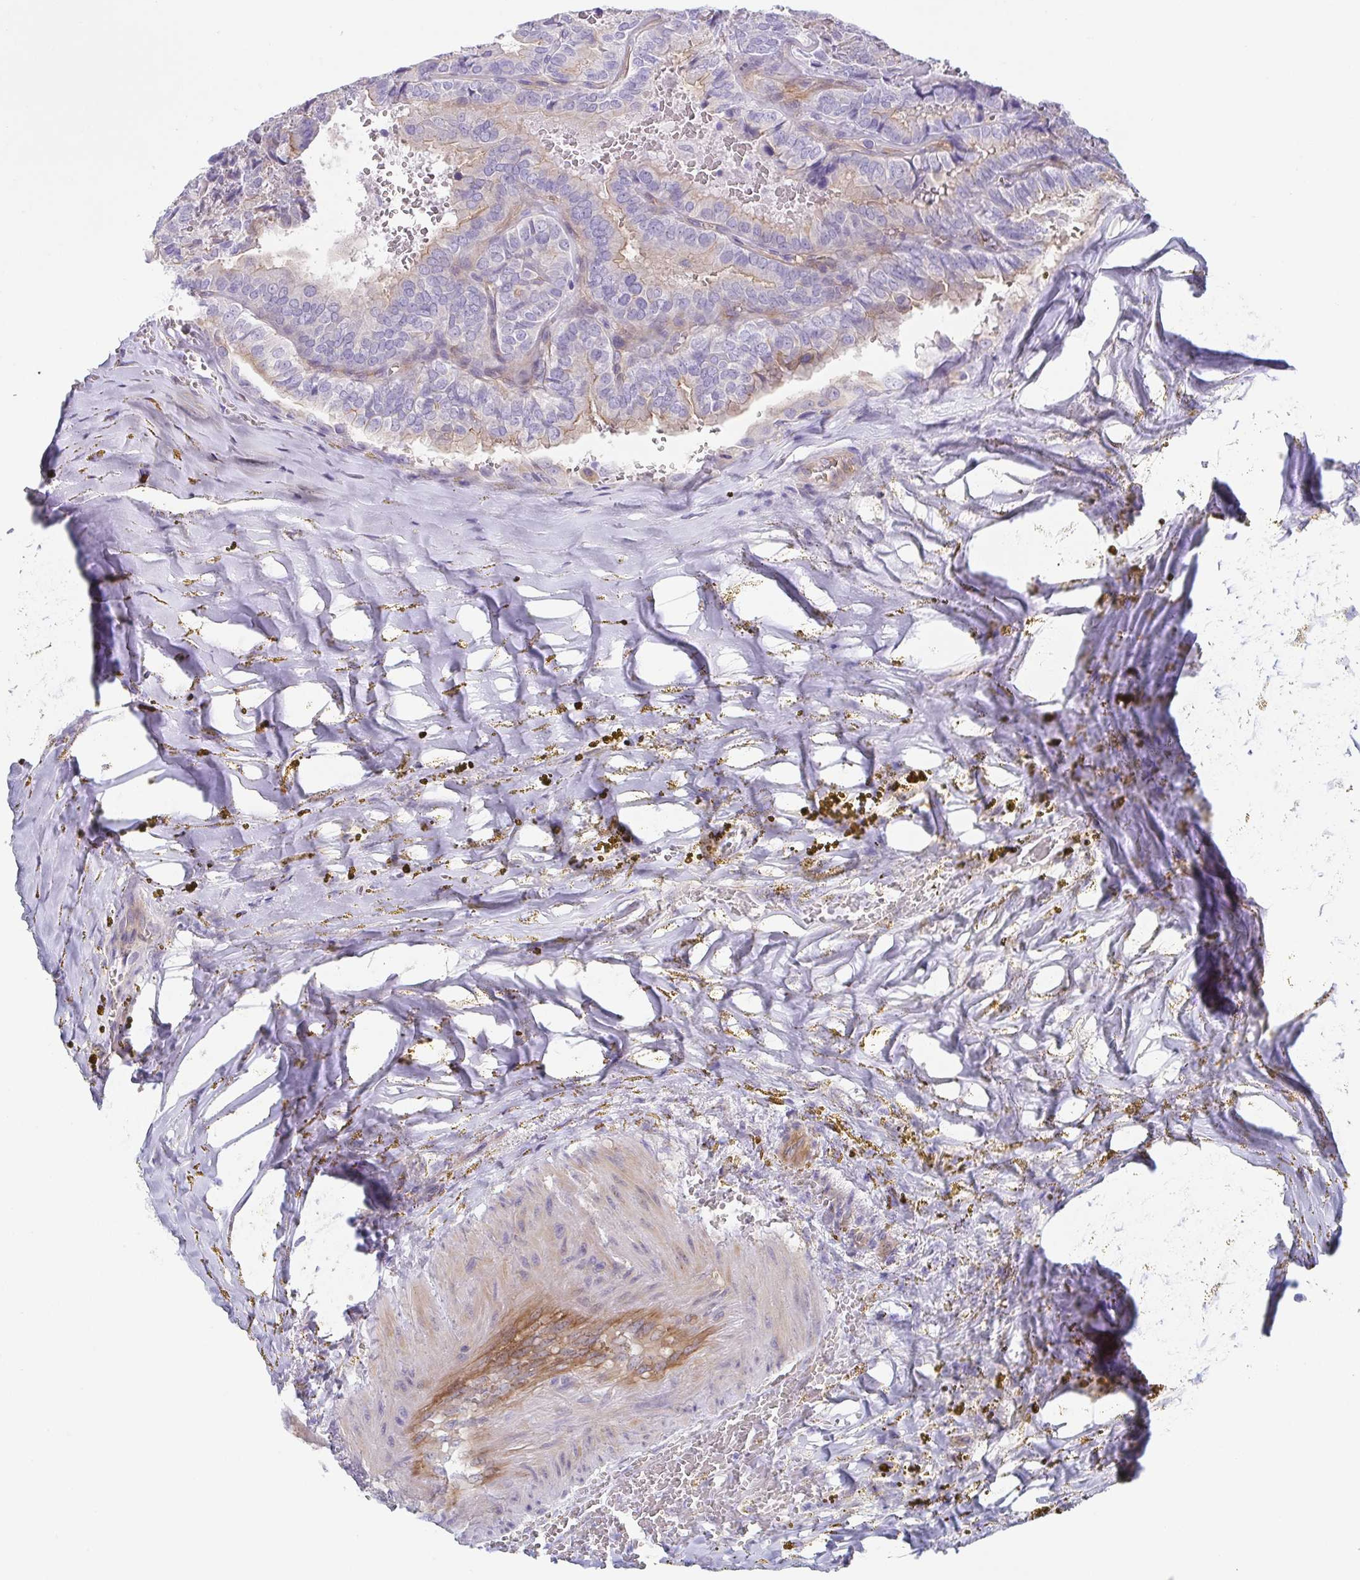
{"staining": {"intensity": "weak", "quantity": "<25%", "location": "cytoplasmic/membranous"}, "tissue": "thyroid cancer", "cell_type": "Tumor cells", "image_type": "cancer", "snomed": [{"axis": "morphology", "description": "Papillary adenocarcinoma, NOS"}, {"axis": "topography", "description": "Thyroid gland"}], "caption": "This is an IHC micrograph of human thyroid cancer (papillary adenocarcinoma). There is no expression in tumor cells.", "gene": "DYNC1I1", "patient": {"sex": "female", "age": 75}}